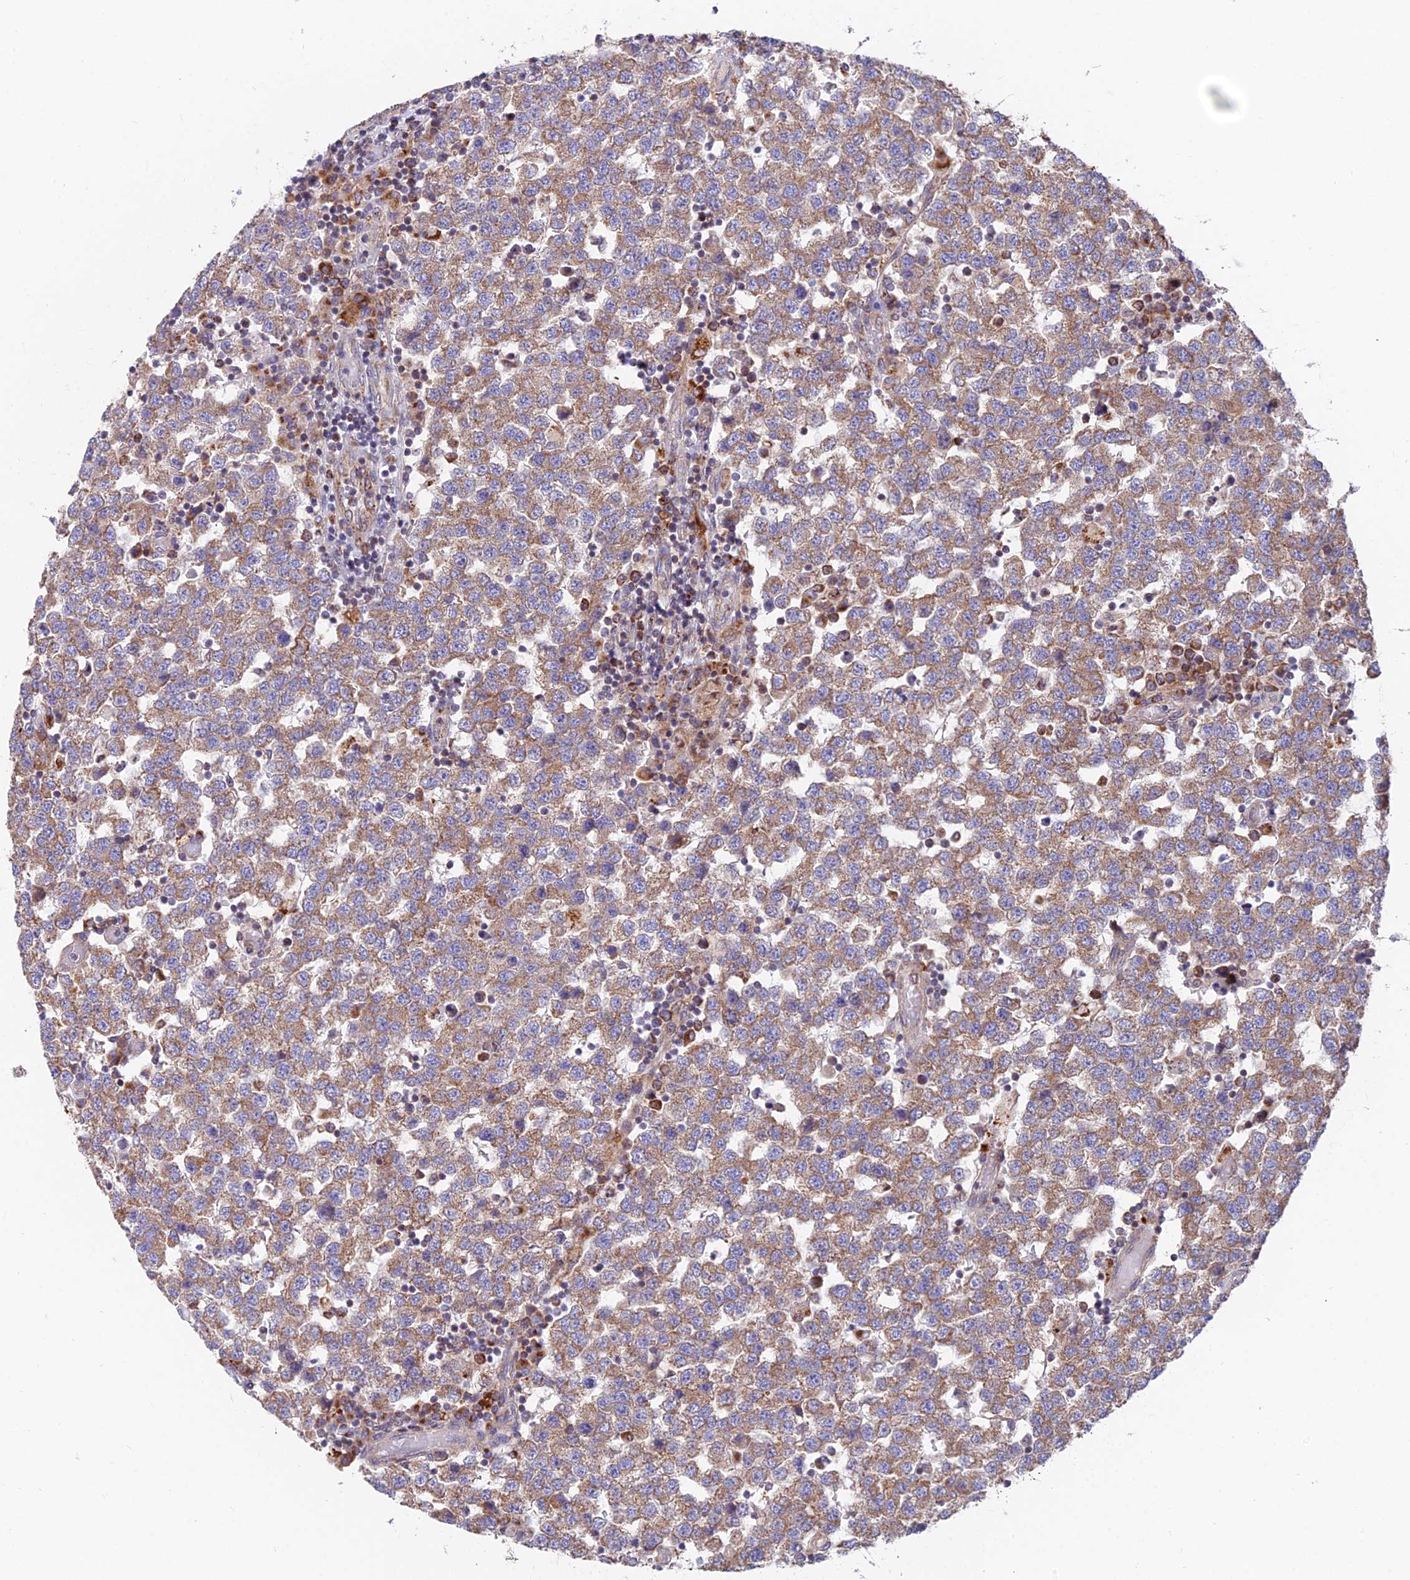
{"staining": {"intensity": "moderate", "quantity": ">75%", "location": "cytoplasmic/membranous"}, "tissue": "testis cancer", "cell_type": "Tumor cells", "image_type": "cancer", "snomed": [{"axis": "morphology", "description": "Seminoma, NOS"}, {"axis": "topography", "description": "Testis"}], "caption": "The image reveals immunohistochemical staining of testis cancer. There is moderate cytoplasmic/membranous staining is seen in approximately >75% of tumor cells.", "gene": "TBC1D20", "patient": {"sex": "male", "age": 34}}